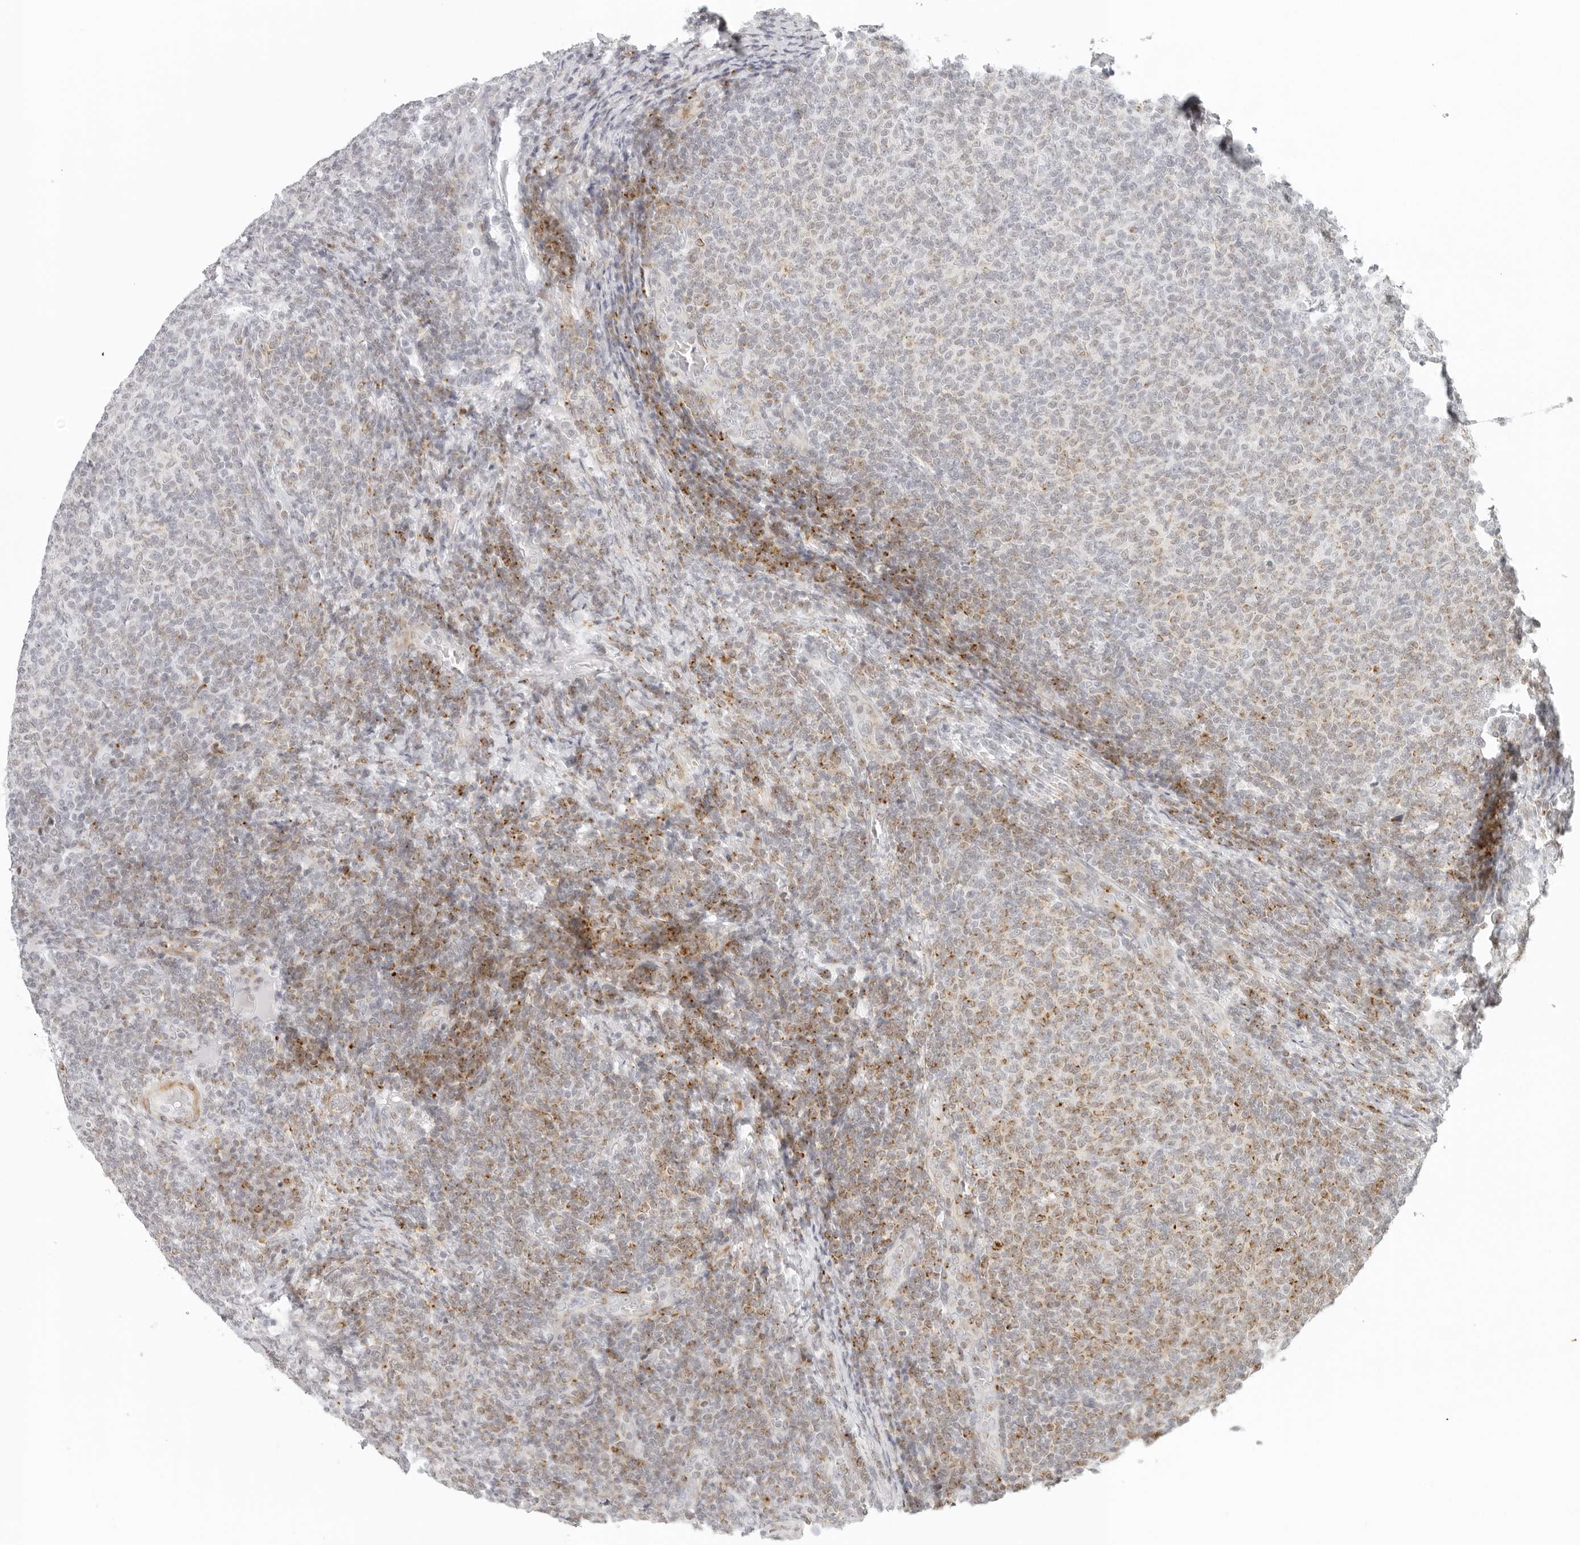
{"staining": {"intensity": "weak", "quantity": "<25%", "location": "cytoplasmic/membranous"}, "tissue": "lymphoma", "cell_type": "Tumor cells", "image_type": "cancer", "snomed": [{"axis": "morphology", "description": "Malignant lymphoma, non-Hodgkin's type, Low grade"}, {"axis": "topography", "description": "Lymph node"}], "caption": "There is no significant staining in tumor cells of lymphoma. (DAB IHC with hematoxylin counter stain).", "gene": "RPS6KC1", "patient": {"sex": "male", "age": 66}}